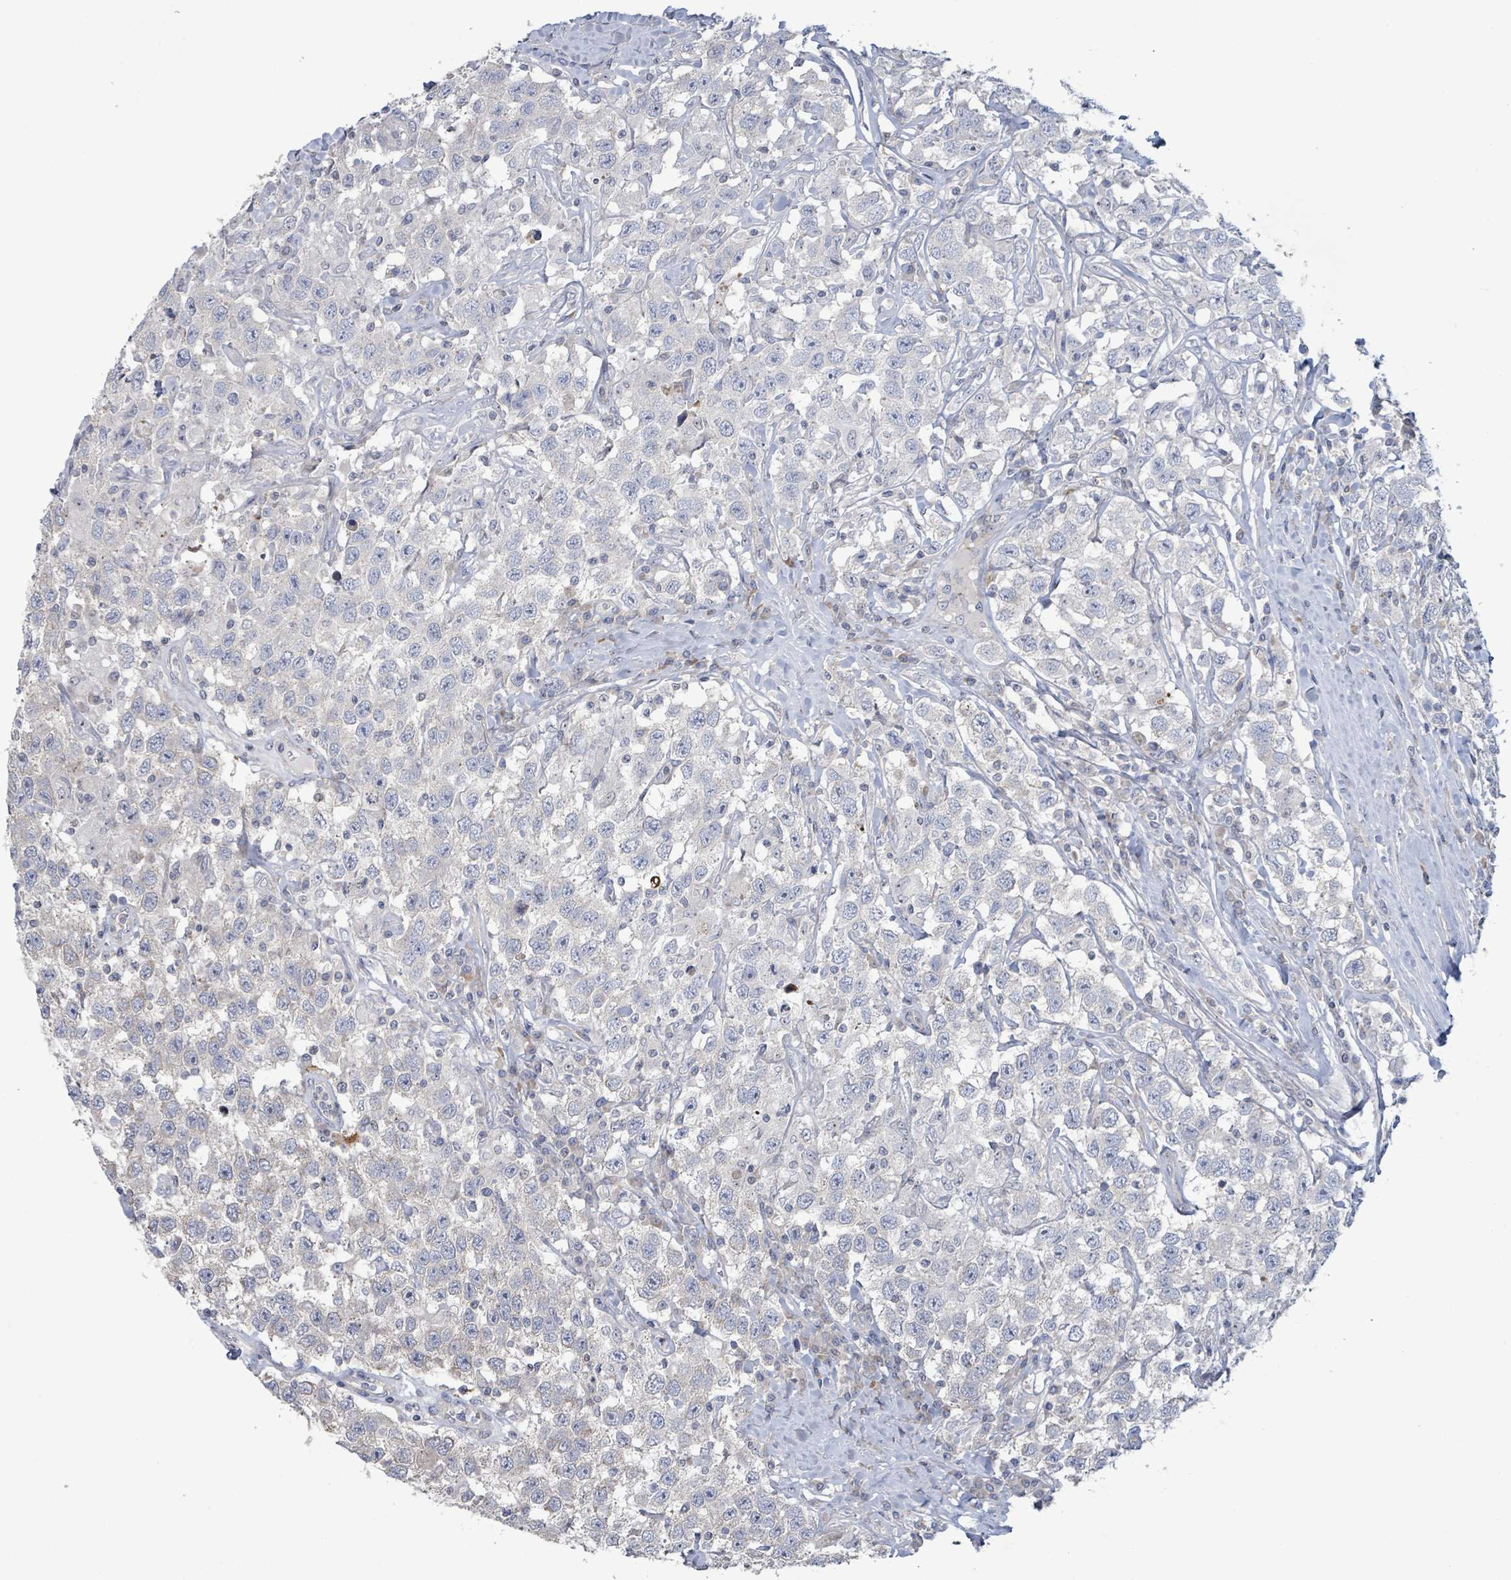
{"staining": {"intensity": "negative", "quantity": "none", "location": "none"}, "tissue": "testis cancer", "cell_type": "Tumor cells", "image_type": "cancer", "snomed": [{"axis": "morphology", "description": "Seminoma, NOS"}, {"axis": "topography", "description": "Testis"}], "caption": "DAB immunohistochemical staining of human testis cancer displays no significant expression in tumor cells. (Immunohistochemistry, brightfield microscopy, high magnification).", "gene": "LILRA4", "patient": {"sex": "male", "age": 41}}